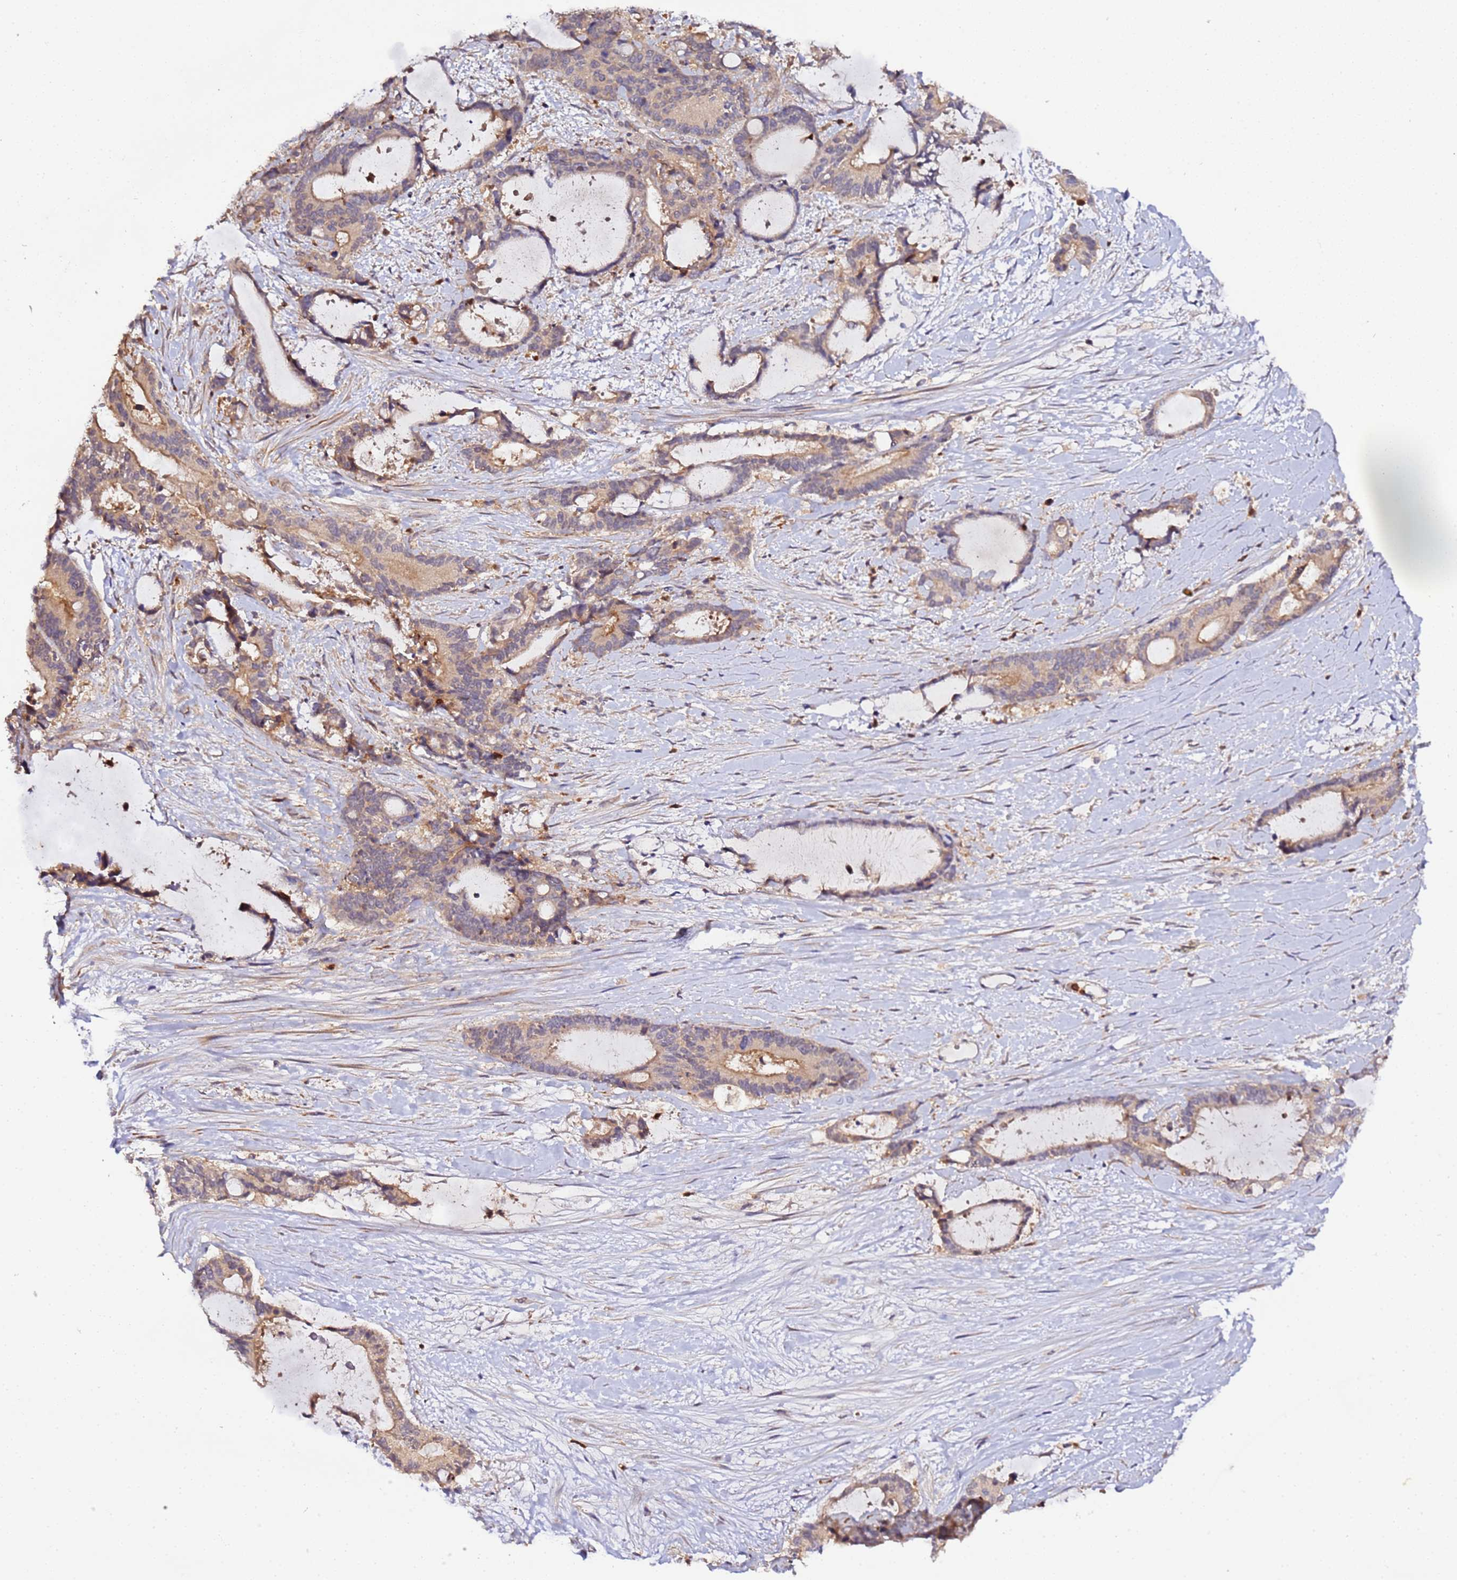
{"staining": {"intensity": "weak", "quantity": "25%-75%", "location": "cytoplasmic/membranous"}, "tissue": "liver cancer", "cell_type": "Tumor cells", "image_type": "cancer", "snomed": [{"axis": "morphology", "description": "Normal tissue, NOS"}, {"axis": "morphology", "description": "Cholangiocarcinoma"}, {"axis": "topography", "description": "Liver"}, {"axis": "topography", "description": "Peripheral nerve tissue"}], "caption": "The photomicrograph shows a brown stain indicating the presence of a protein in the cytoplasmic/membranous of tumor cells in liver cancer (cholangiocarcinoma). (DAB IHC, brown staining for protein, blue staining for nuclei).", "gene": "TRIM26", "patient": {"sex": "female", "age": 73}}